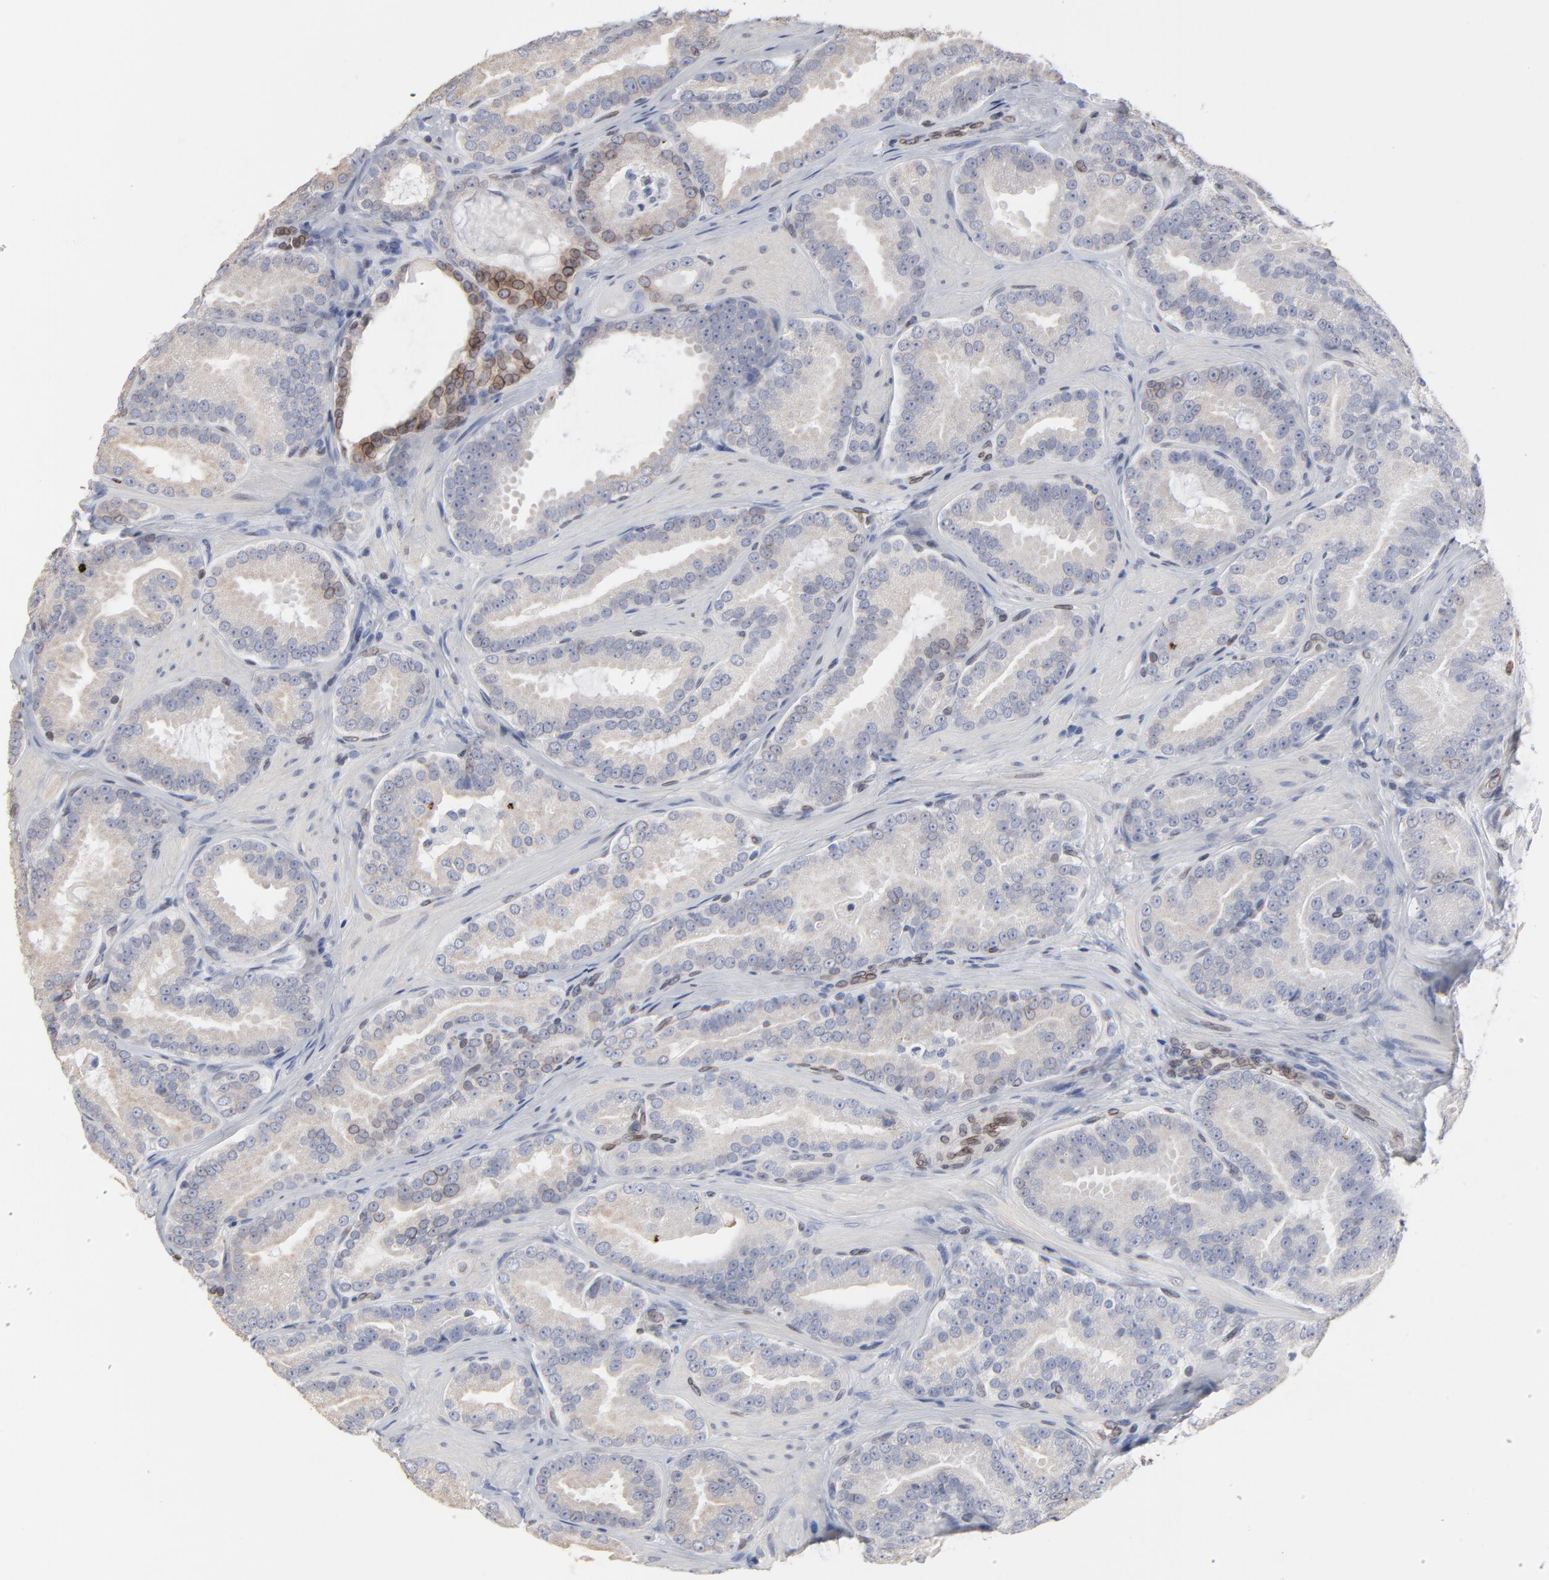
{"staining": {"intensity": "negative", "quantity": "none", "location": "none"}, "tissue": "prostate cancer", "cell_type": "Tumor cells", "image_type": "cancer", "snomed": [{"axis": "morphology", "description": "Adenocarcinoma, Low grade"}, {"axis": "topography", "description": "Prostate"}], "caption": "Human prostate low-grade adenocarcinoma stained for a protein using IHC shows no expression in tumor cells.", "gene": "SYNE2", "patient": {"sex": "male", "age": 59}}